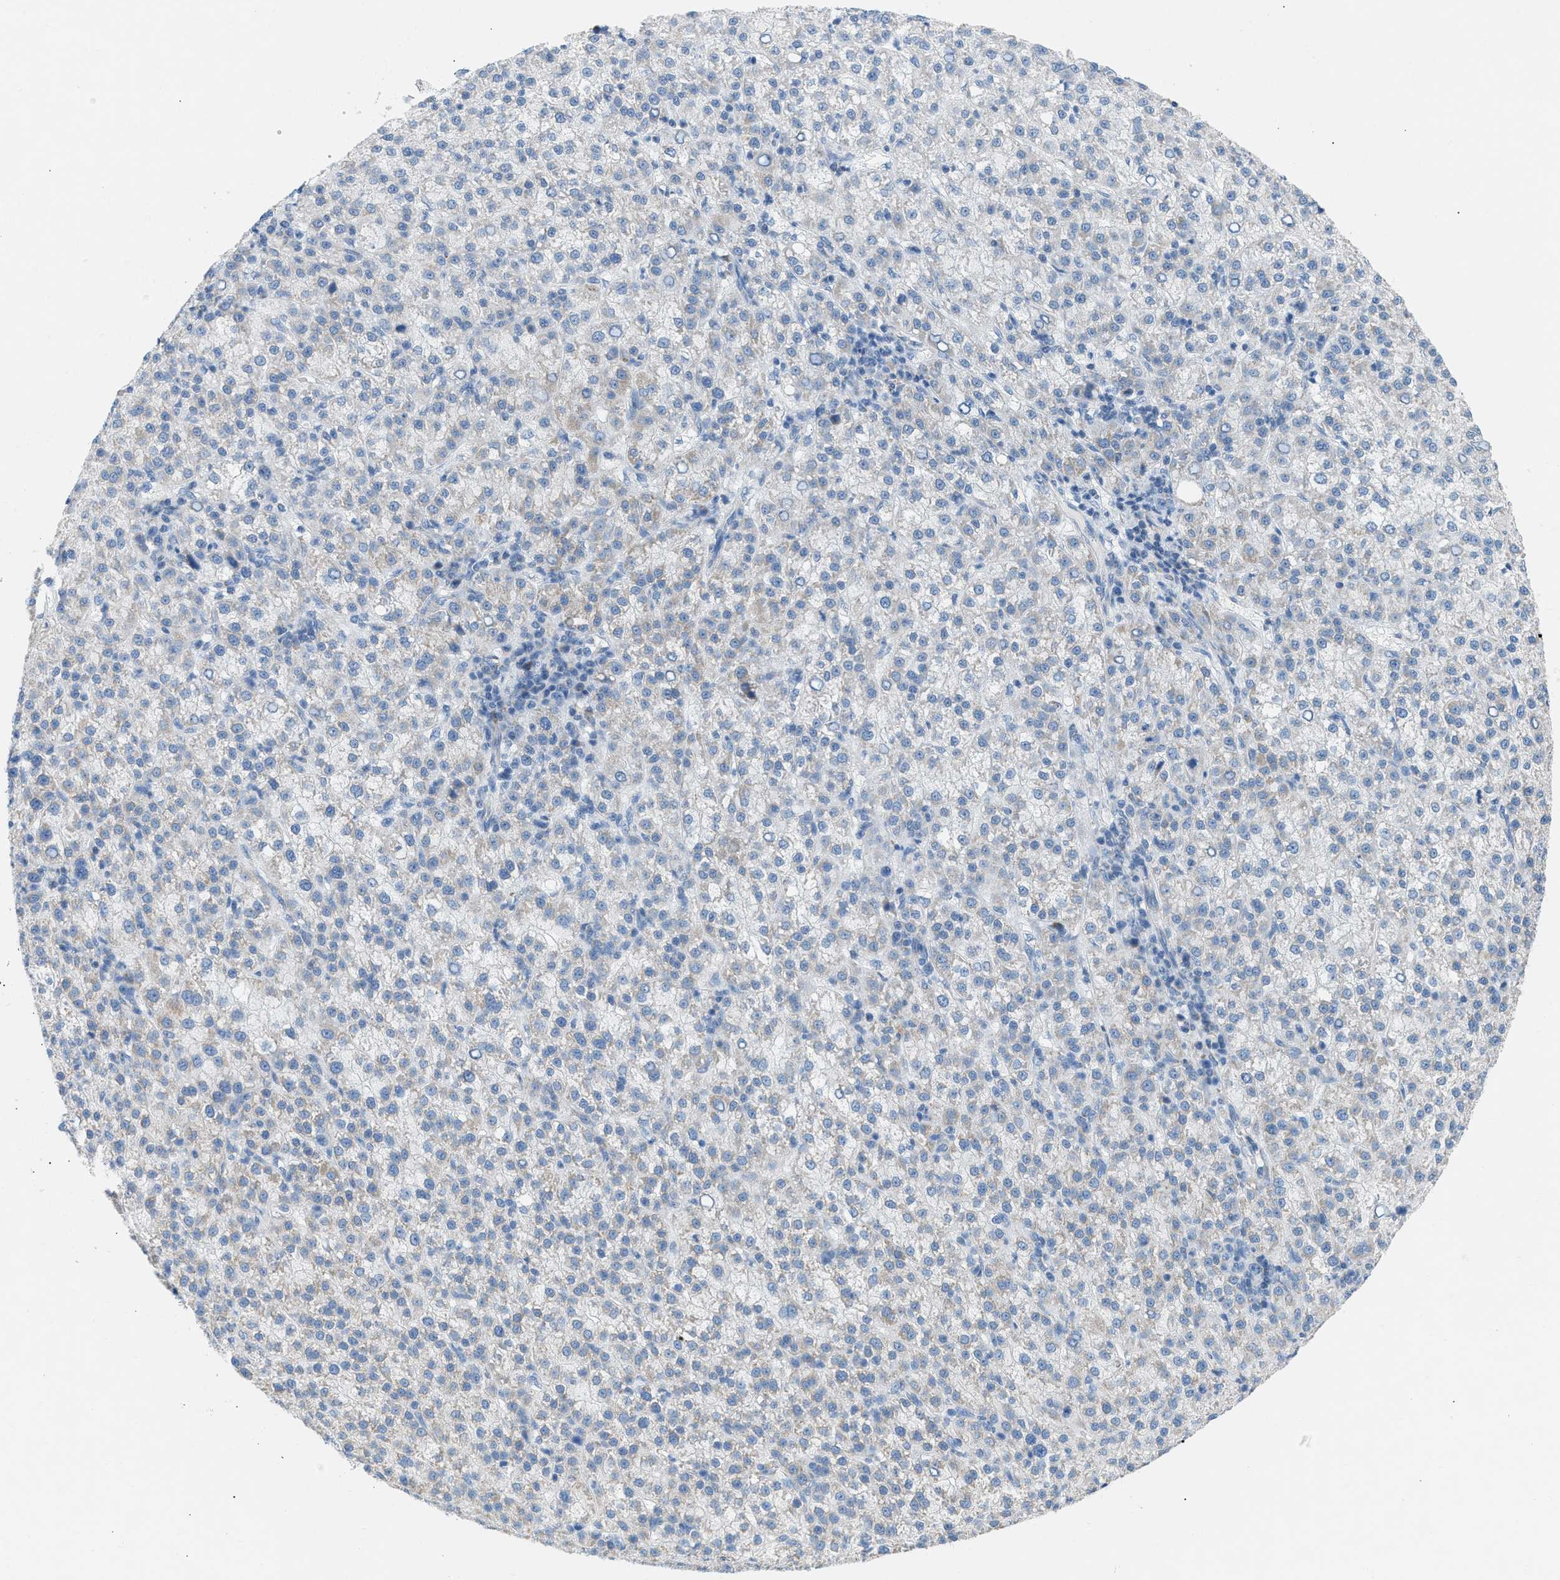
{"staining": {"intensity": "weak", "quantity": "<25%", "location": "cytoplasmic/membranous"}, "tissue": "liver cancer", "cell_type": "Tumor cells", "image_type": "cancer", "snomed": [{"axis": "morphology", "description": "Carcinoma, Hepatocellular, NOS"}, {"axis": "topography", "description": "Liver"}], "caption": "Histopathology image shows no significant protein positivity in tumor cells of liver cancer.", "gene": "NDUFS8", "patient": {"sex": "female", "age": 58}}